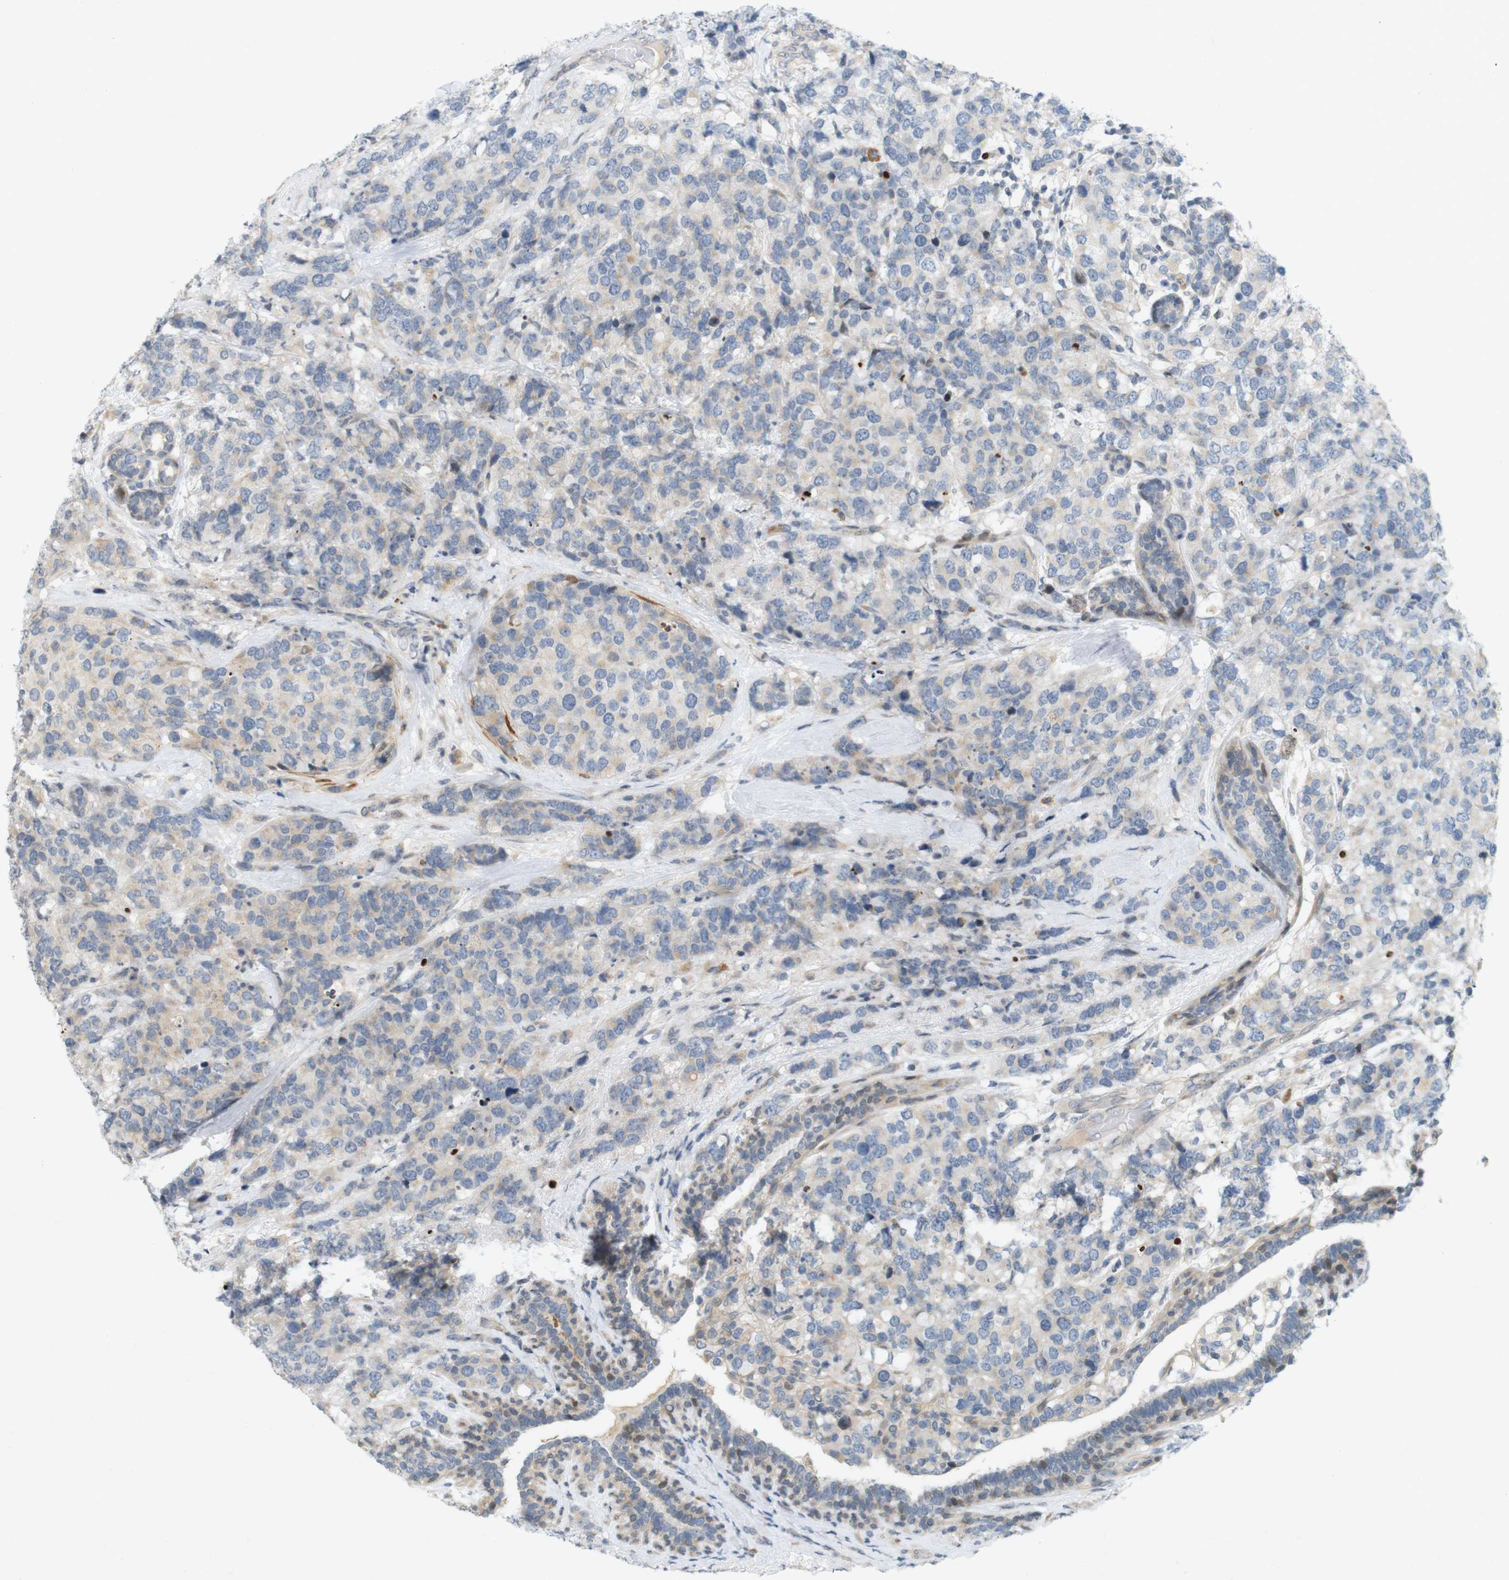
{"staining": {"intensity": "negative", "quantity": "none", "location": "none"}, "tissue": "breast cancer", "cell_type": "Tumor cells", "image_type": "cancer", "snomed": [{"axis": "morphology", "description": "Lobular carcinoma"}, {"axis": "topography", "description": "Breast"}], "caption": "Breast cancer (lobular carcinoma) was stained to show a protein in brown. There is no significant positivity in tumor cells. Brightfield microscopy of IHC stained with DAB (brown) and hematoxylin (blue), captured at high magnification.", "gene": "PPP1R14A", "patient": {"sex": "female", "age": 59}}